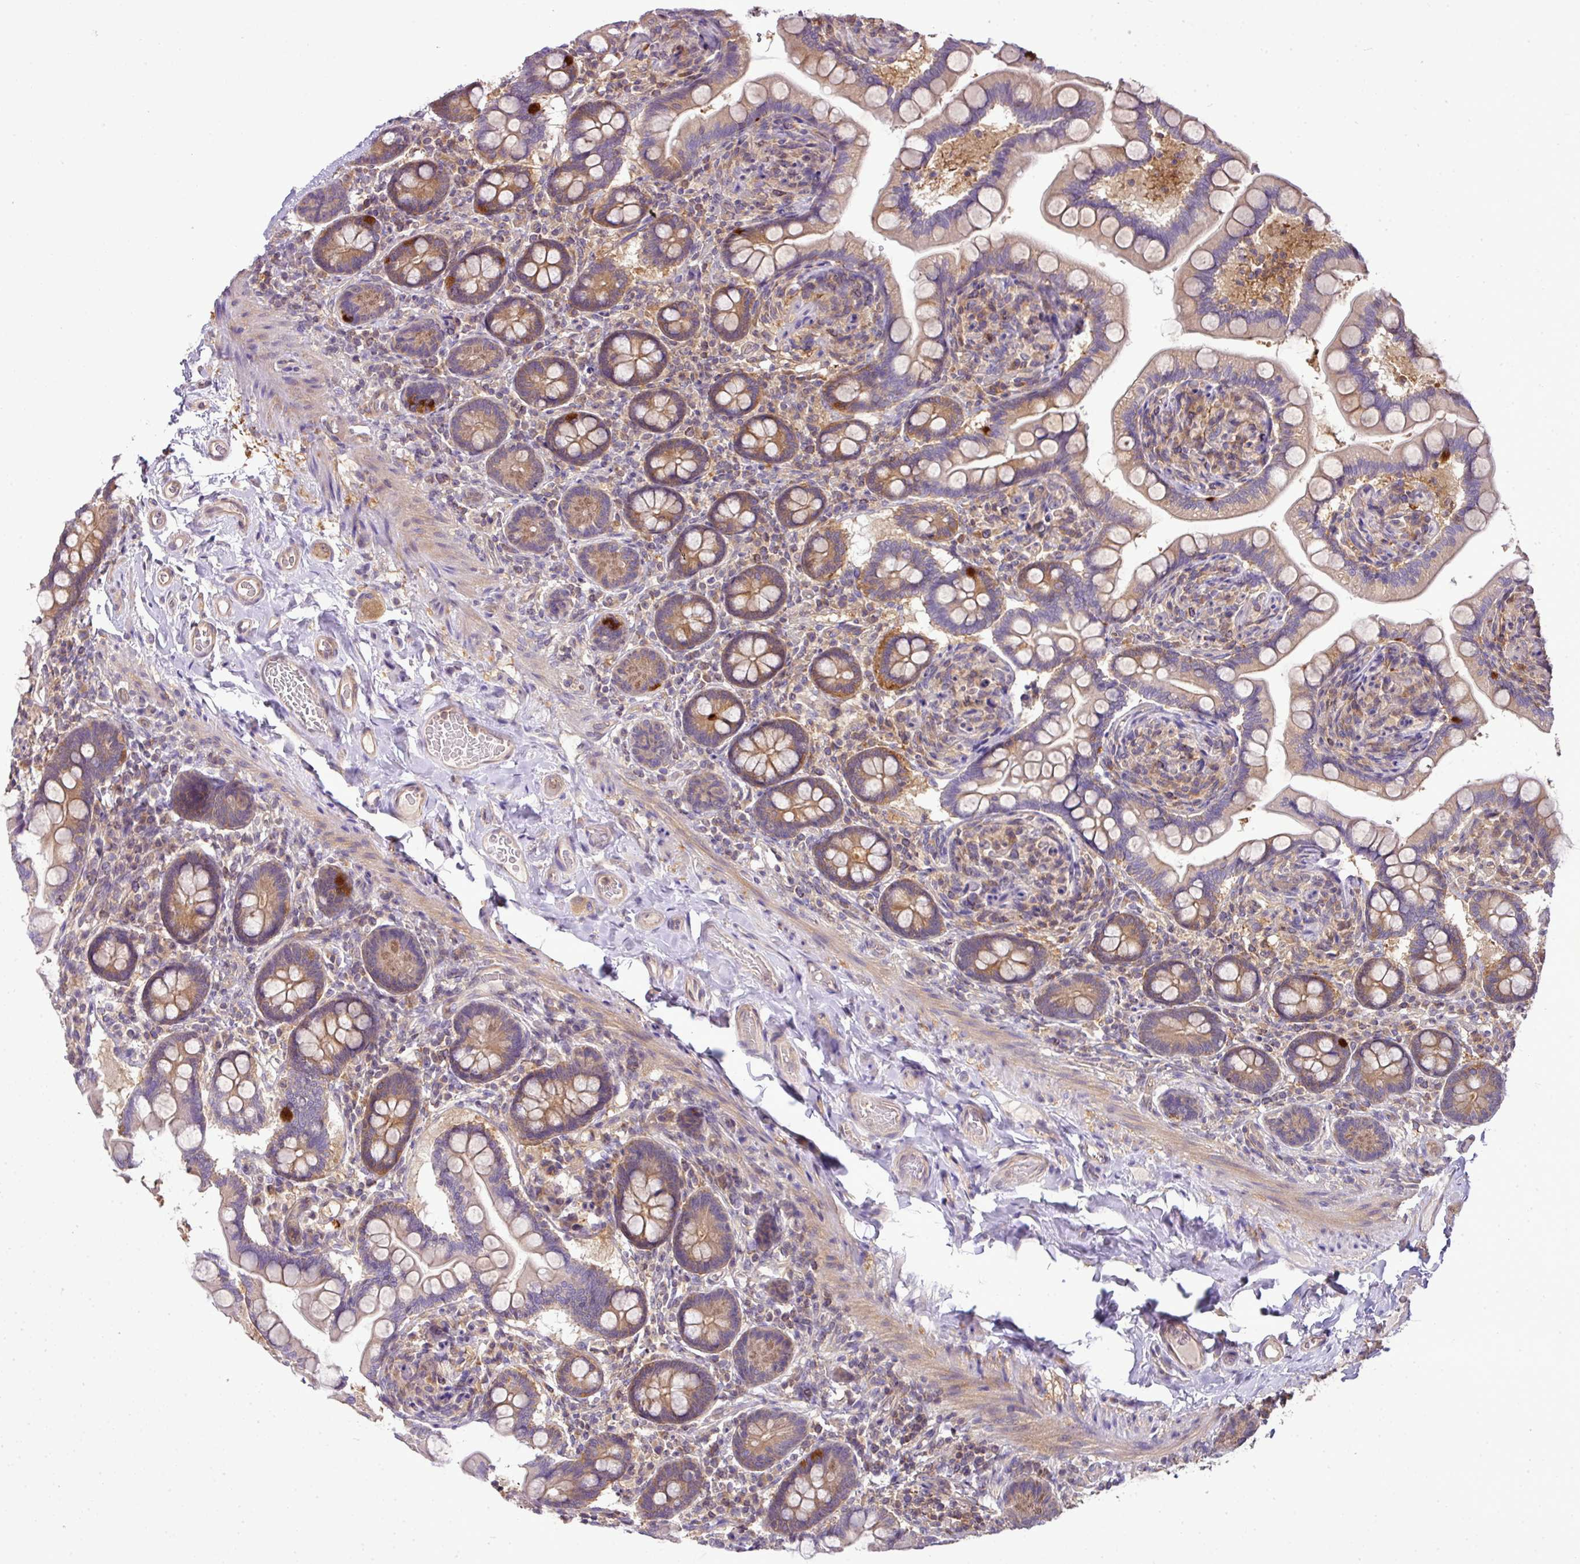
{"staining": {"intensity": "moderate", "quantity": "25%-75%", "location": "cytoplasmic/membranous"}, "tissue": "small intestine", "cell_type": "Glandular cells", "image_type": "normal", "snomed": [{"axis": "morphology", "description": "Normal tissue, NOS"}, {"axis": "topography", "description": "Small intestine"}], "caption": "Normal small intestine demonstrates moderate cytoplasmic/membranous expression in about 25%-75% of glandular cells.", "gene": "TMEM107", "patient": {"sex": "female", "age": 64}}